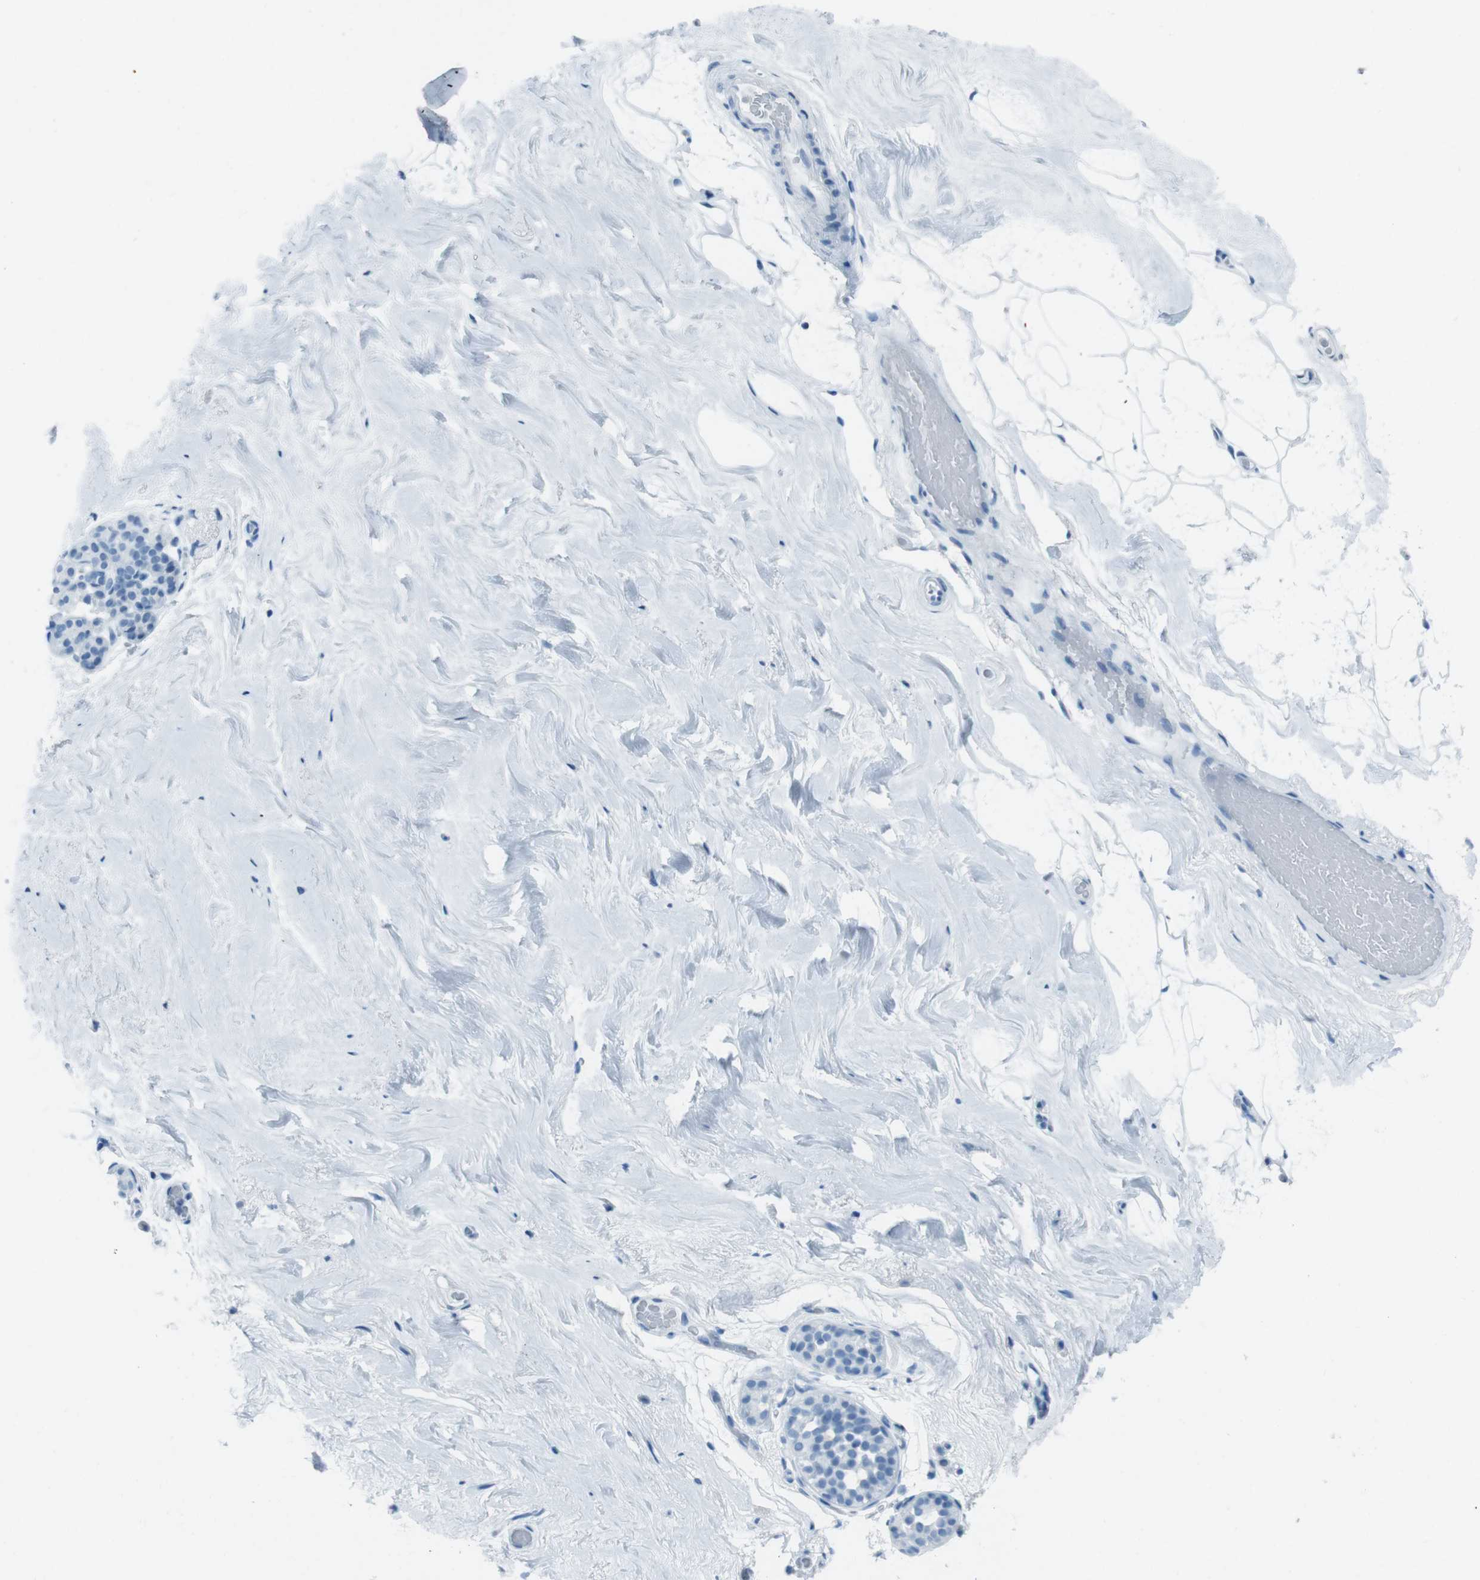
{"staining": {"intensity": "negative", "quantity": "none", "location": "none"}, "tissue": "breast", "cell_type": "Adipocytes", "image_type": "normal", "snomed": [{"axis": "morphology", "description": "Normal tissue, NOS"}, {"axis": "topography", "description": "Breast"}], "caption": "Protein analysis of unremarkable breast exhibits no significant staining in adipocytes.", "gene": "TMEM207", "patient": {"sex": "female", "age": 75}}